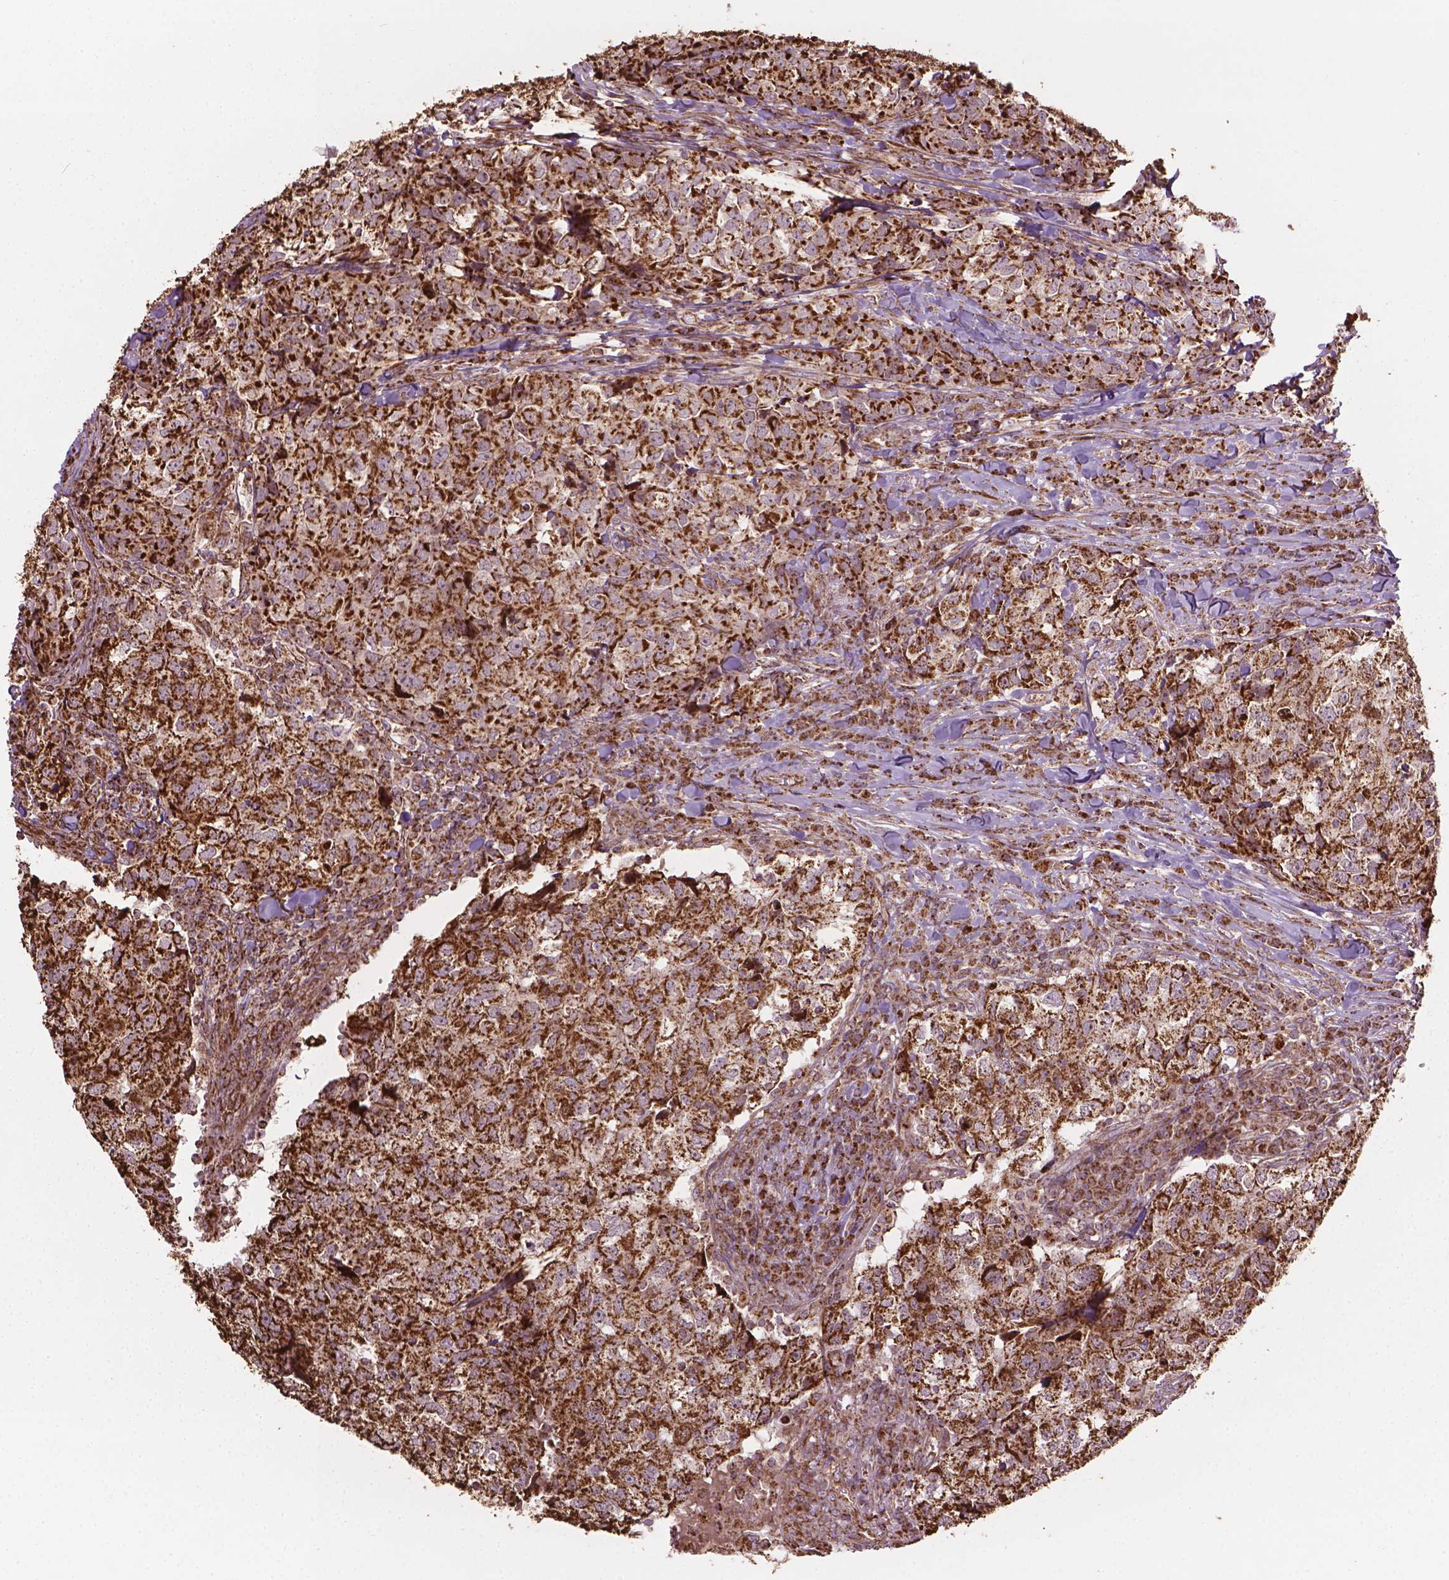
{"staining": {"intensity": "moderate", "quantity": ">75%", "location": "cytoplasmic/membranous"}, "tissue": "breast cancer", "cell_type": "Tumor cells", "image_type": "cancer", "snomed": [{"axis": "morphology", "description": "Duct carcinoma"}, {"axis": "topography", "description": "Breast"}], "caption": "DAB (3,3'-diaminobenzidine) immunohistochemical staining of breast cancer (invasive ductal carcinoma) displays moderate cytoplasmic/membranous protein staining in approximately >75% of tumor cells. (brown staining indicates protein expression, while blue staining denotes nuclei).", "gene": "HS3ST3A1", "patient": {"sex": "female", "age": 30}}